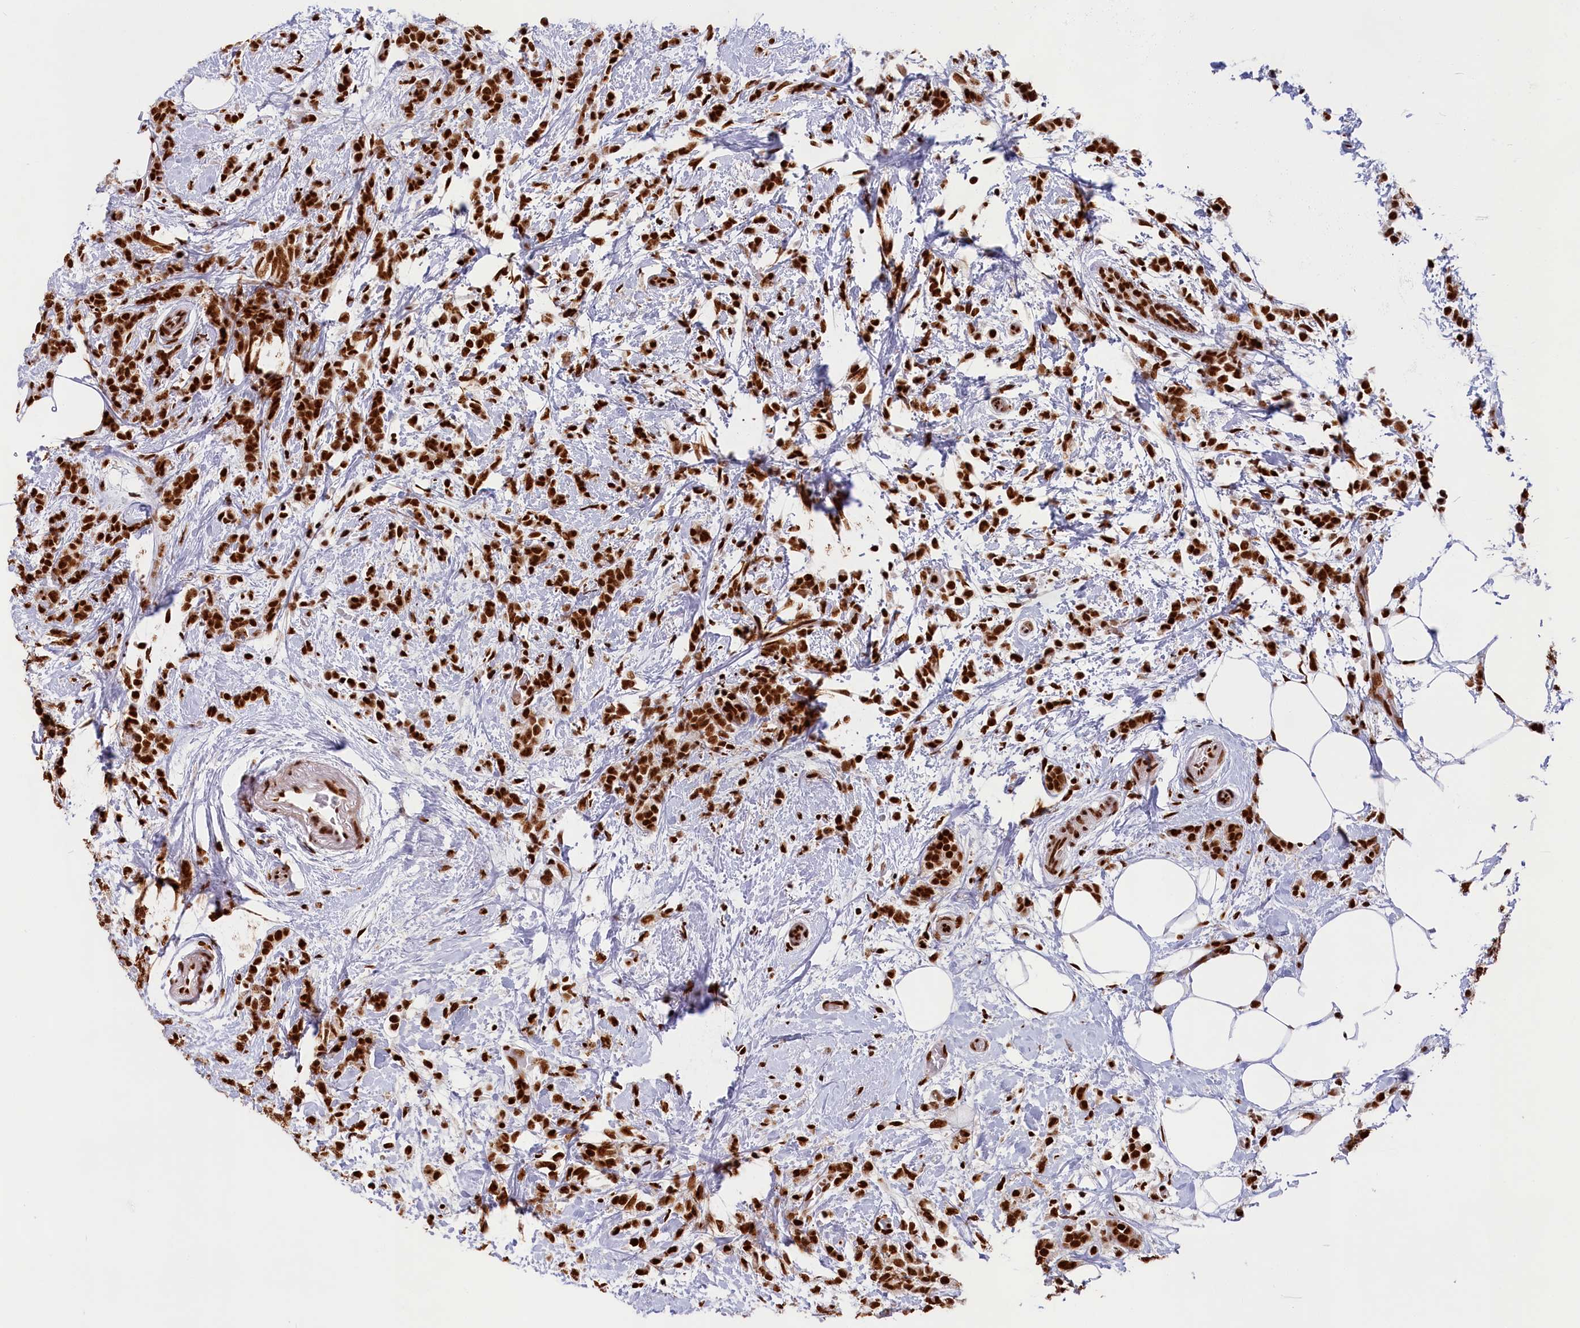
{"staining": {"intensity": "strong", "quantity": ">75%", "location": "nuclear"}, "tissue": "breast cancer", "cell_type": "Tumor cells", "image_type": "cancer", "snomed": [{"axis": "morphology", "description": "Lobular carcinoma"}, {"axis": "topography", "description": "Breast"}], "caption": "Tumor cells show high levels of strong nuclear staining in approximately >75% of cells in human breast cancer.", "gene": "SNRNP70", "patient": {"sex": "female", "age": 58}}